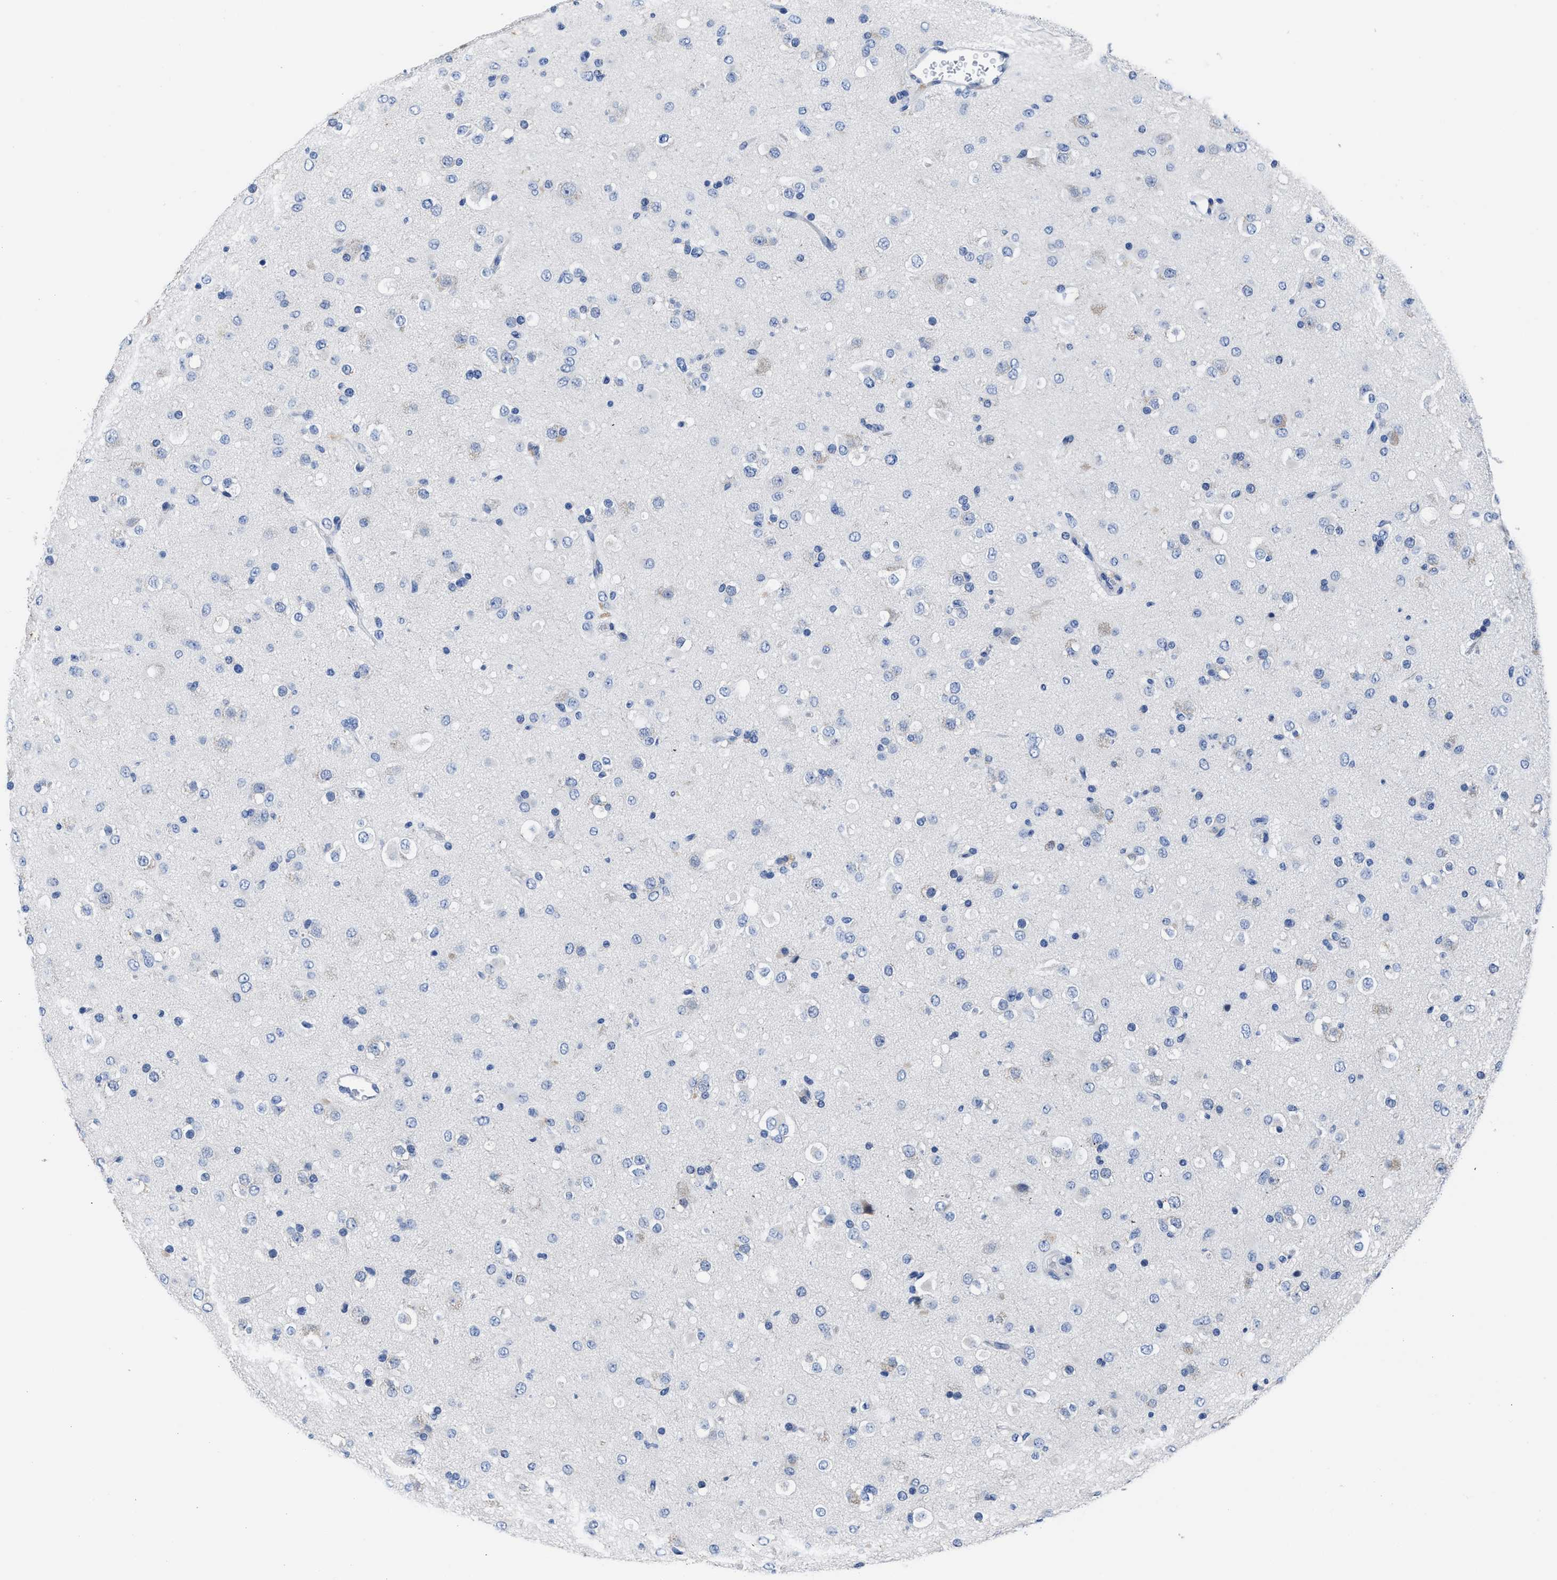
{"staining": {"intensity": "negative", "quantity": "none", "location": "none"}, "tissue": "glioma", "cell_type": "Tumor cells", "image_type": "cancer", "snomed": [{"axis": "morphology", "description": "Glioma, malignant, Low grade"}, {"axis": "topography", "description": "Brain"}], "caption": "Tumor cells show no significant protein staining in glioma.", "gene": "HOOK1", "patient": {"sex": "male", "age": 65}}